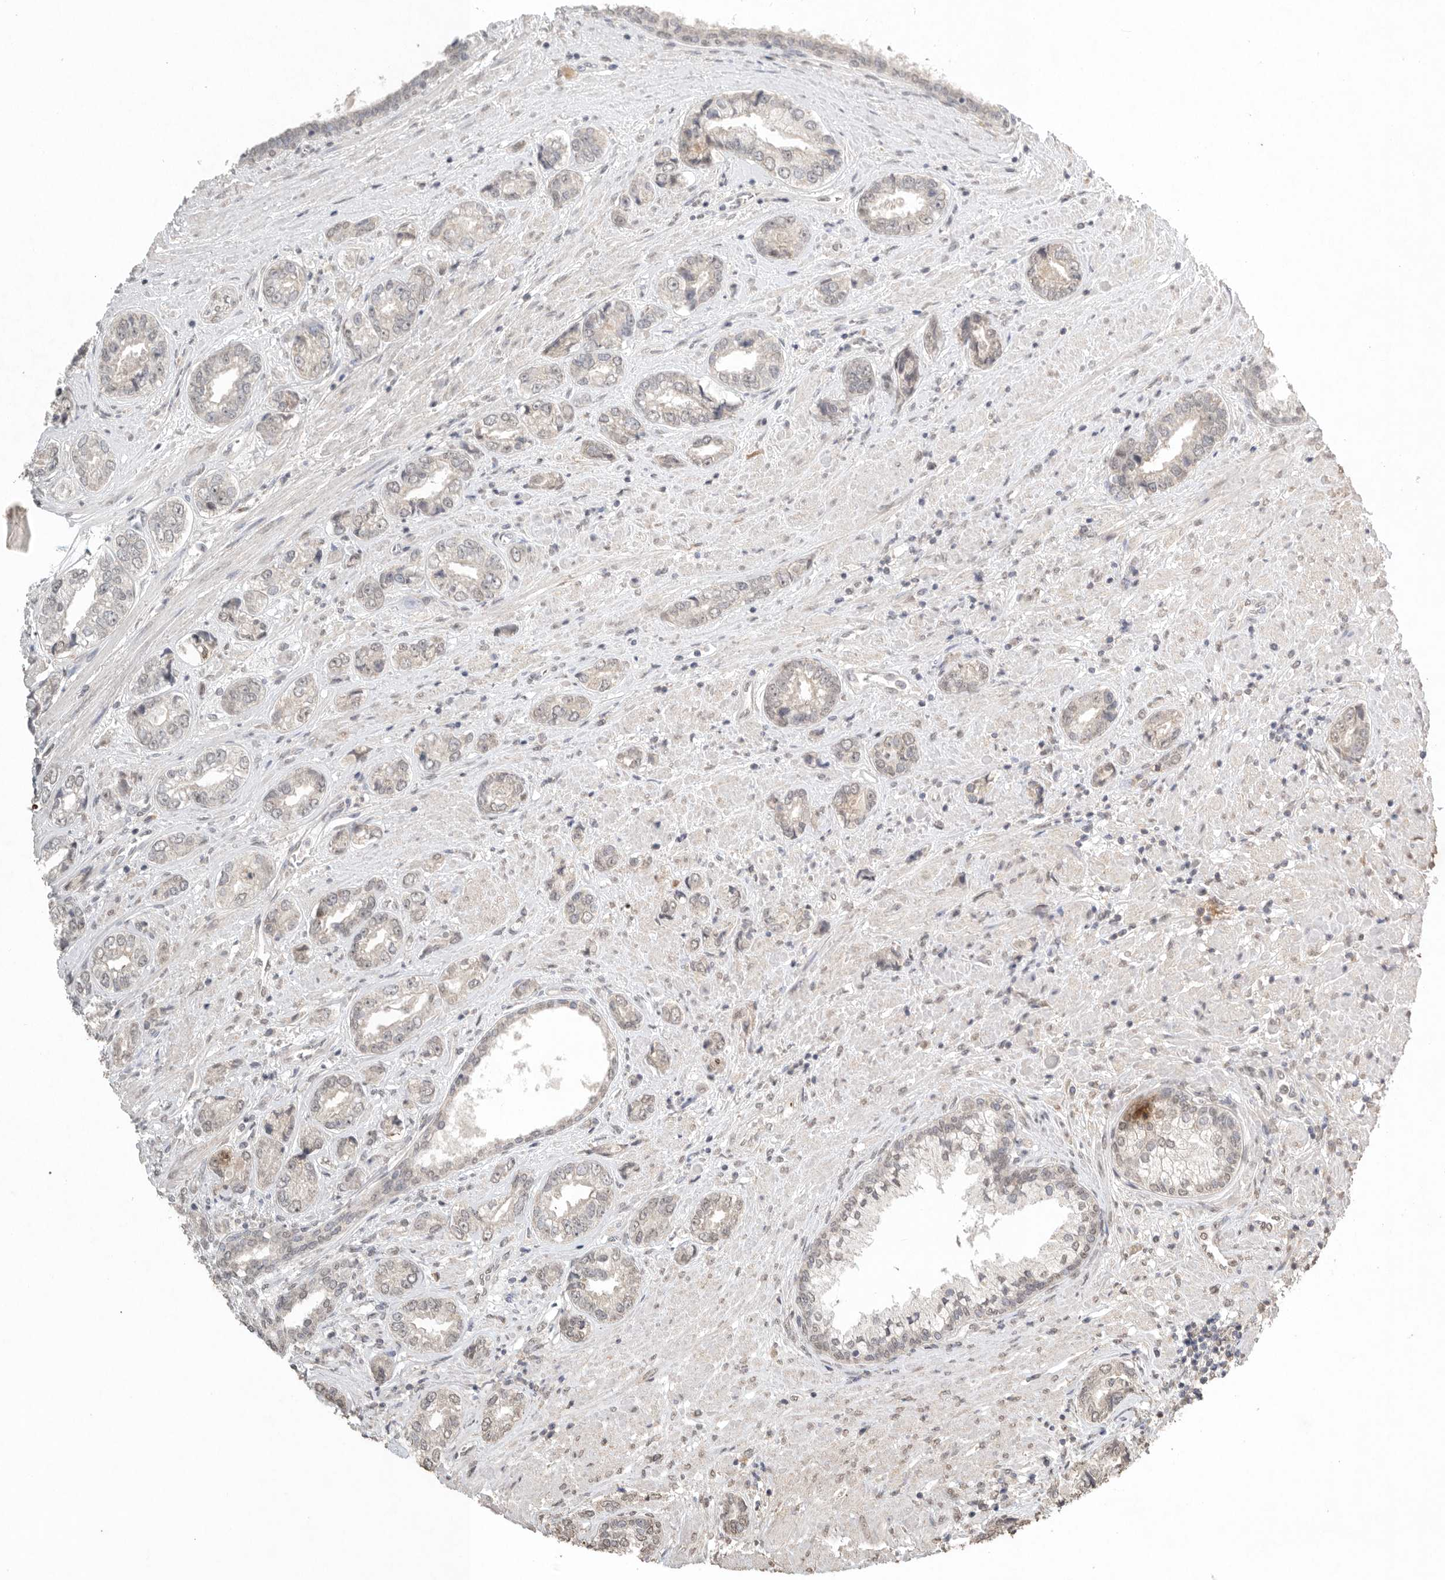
{"staining": {"intensity": "negative", "quantity": "none", "location": "none"}, "tissue": "prostate cancer", "cell_type": "Tumor cells", "image_type": "cancer", "snomed": [{"axis": "morphology", "description": "Adenocarcinoma, High grade"}, {"axis": "topography", "description": "Prostate"}], "caption": "Immunohistochemistry of human prostate high-grade adenocarcinoma displays no staining in tumor cells.", "gene": "KLK5", "patient": {"sex": "male", "age": 61}}